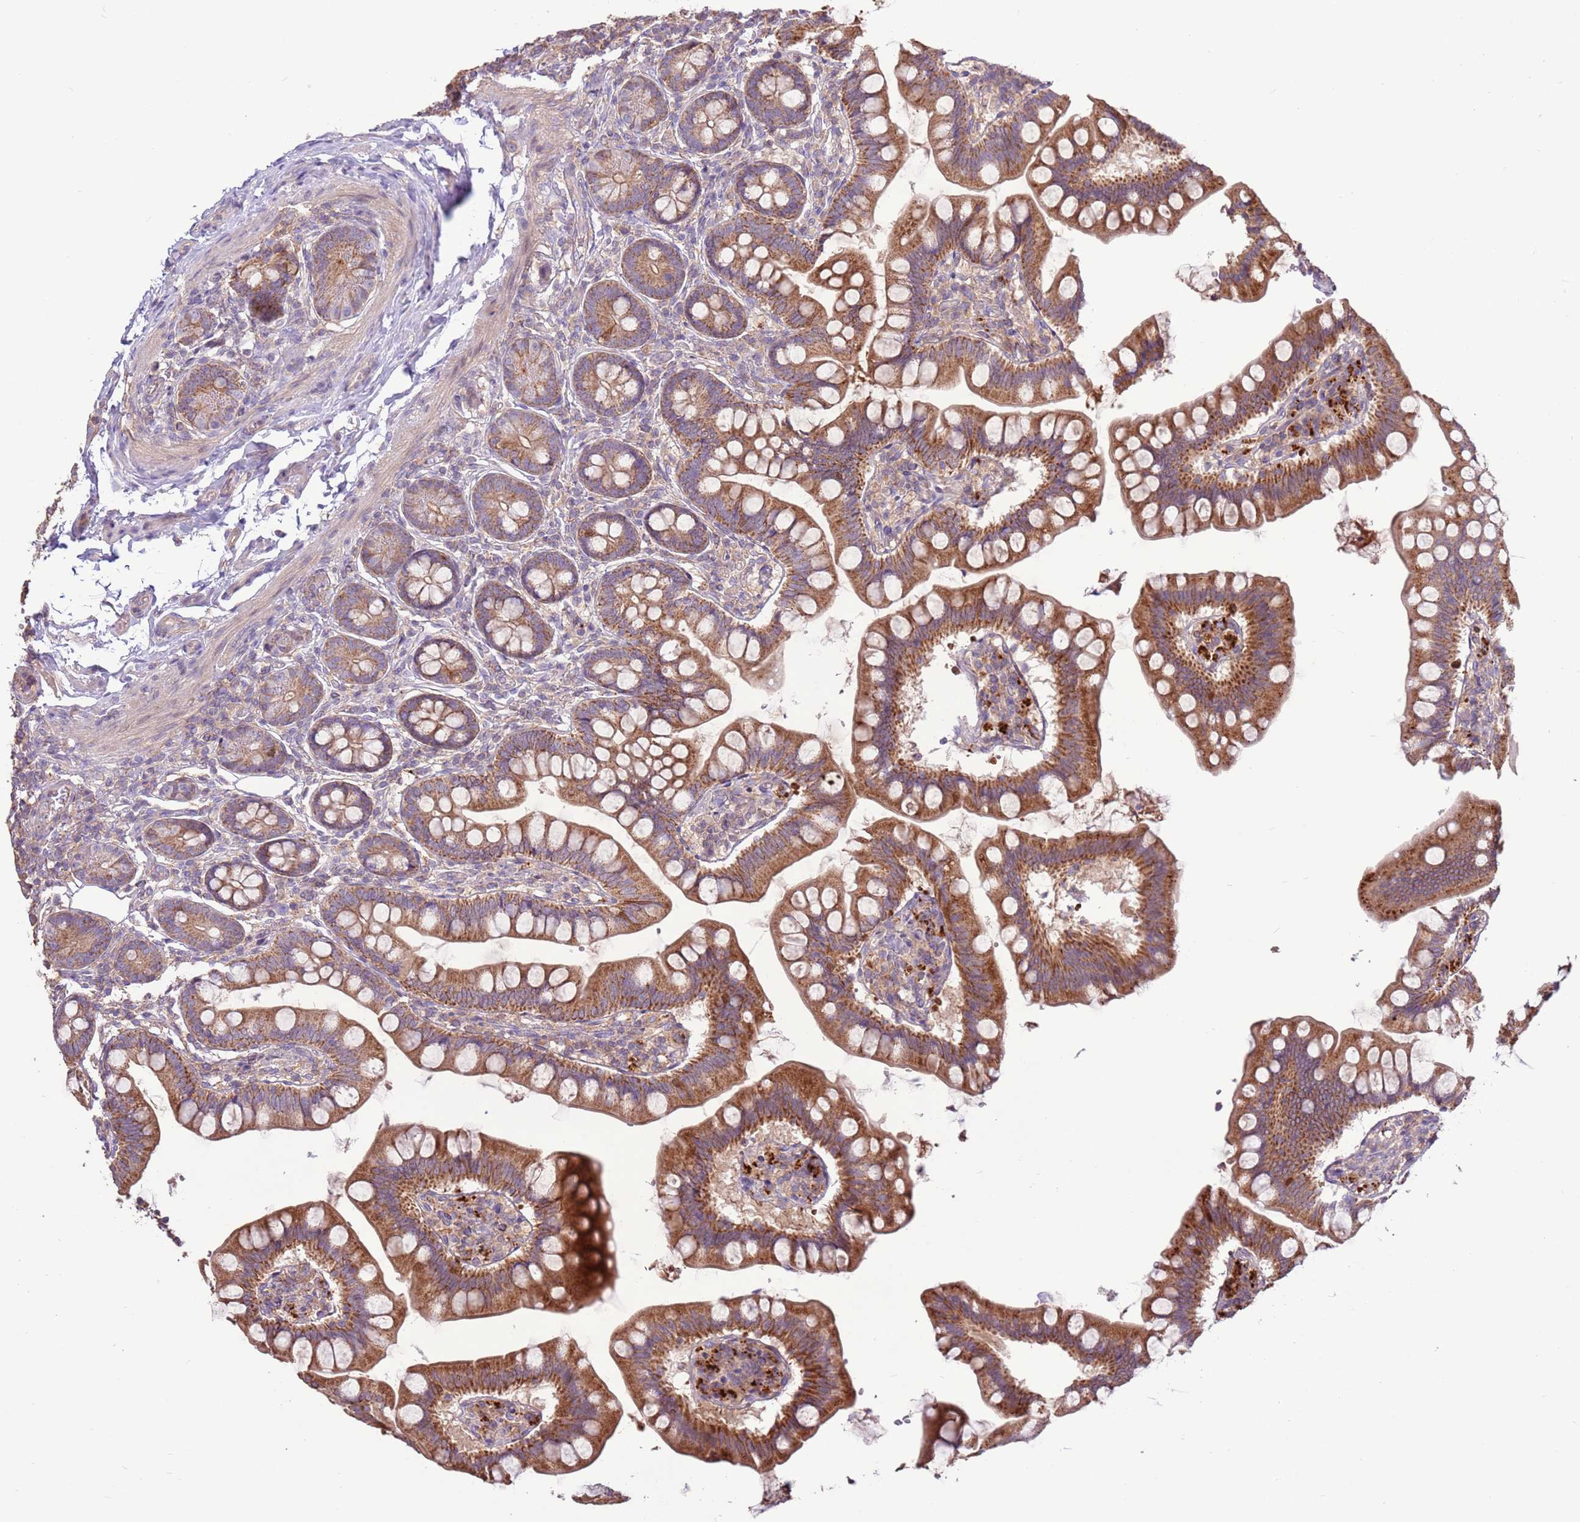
{"staining": {"intensity": "moderate", "quantity": ">75%", "location": "cytoplasmic/membranous"}, "tissue": "small intestine", "cell_type": "Glandular cells", "image_type": "normal", "snomed": [{"axis": "morphology", "description": "Normal tissue, NOS"}, {"axis": "topography", "description": "Small intestine"}], "caption": "Small intestine stained with a brown dye exhibits moderate cytoplasmic/membranous positive staining in about >75% of glandular cells.", "gene": "EVA1B", "patient": {"sex": "male", "age": 7}}